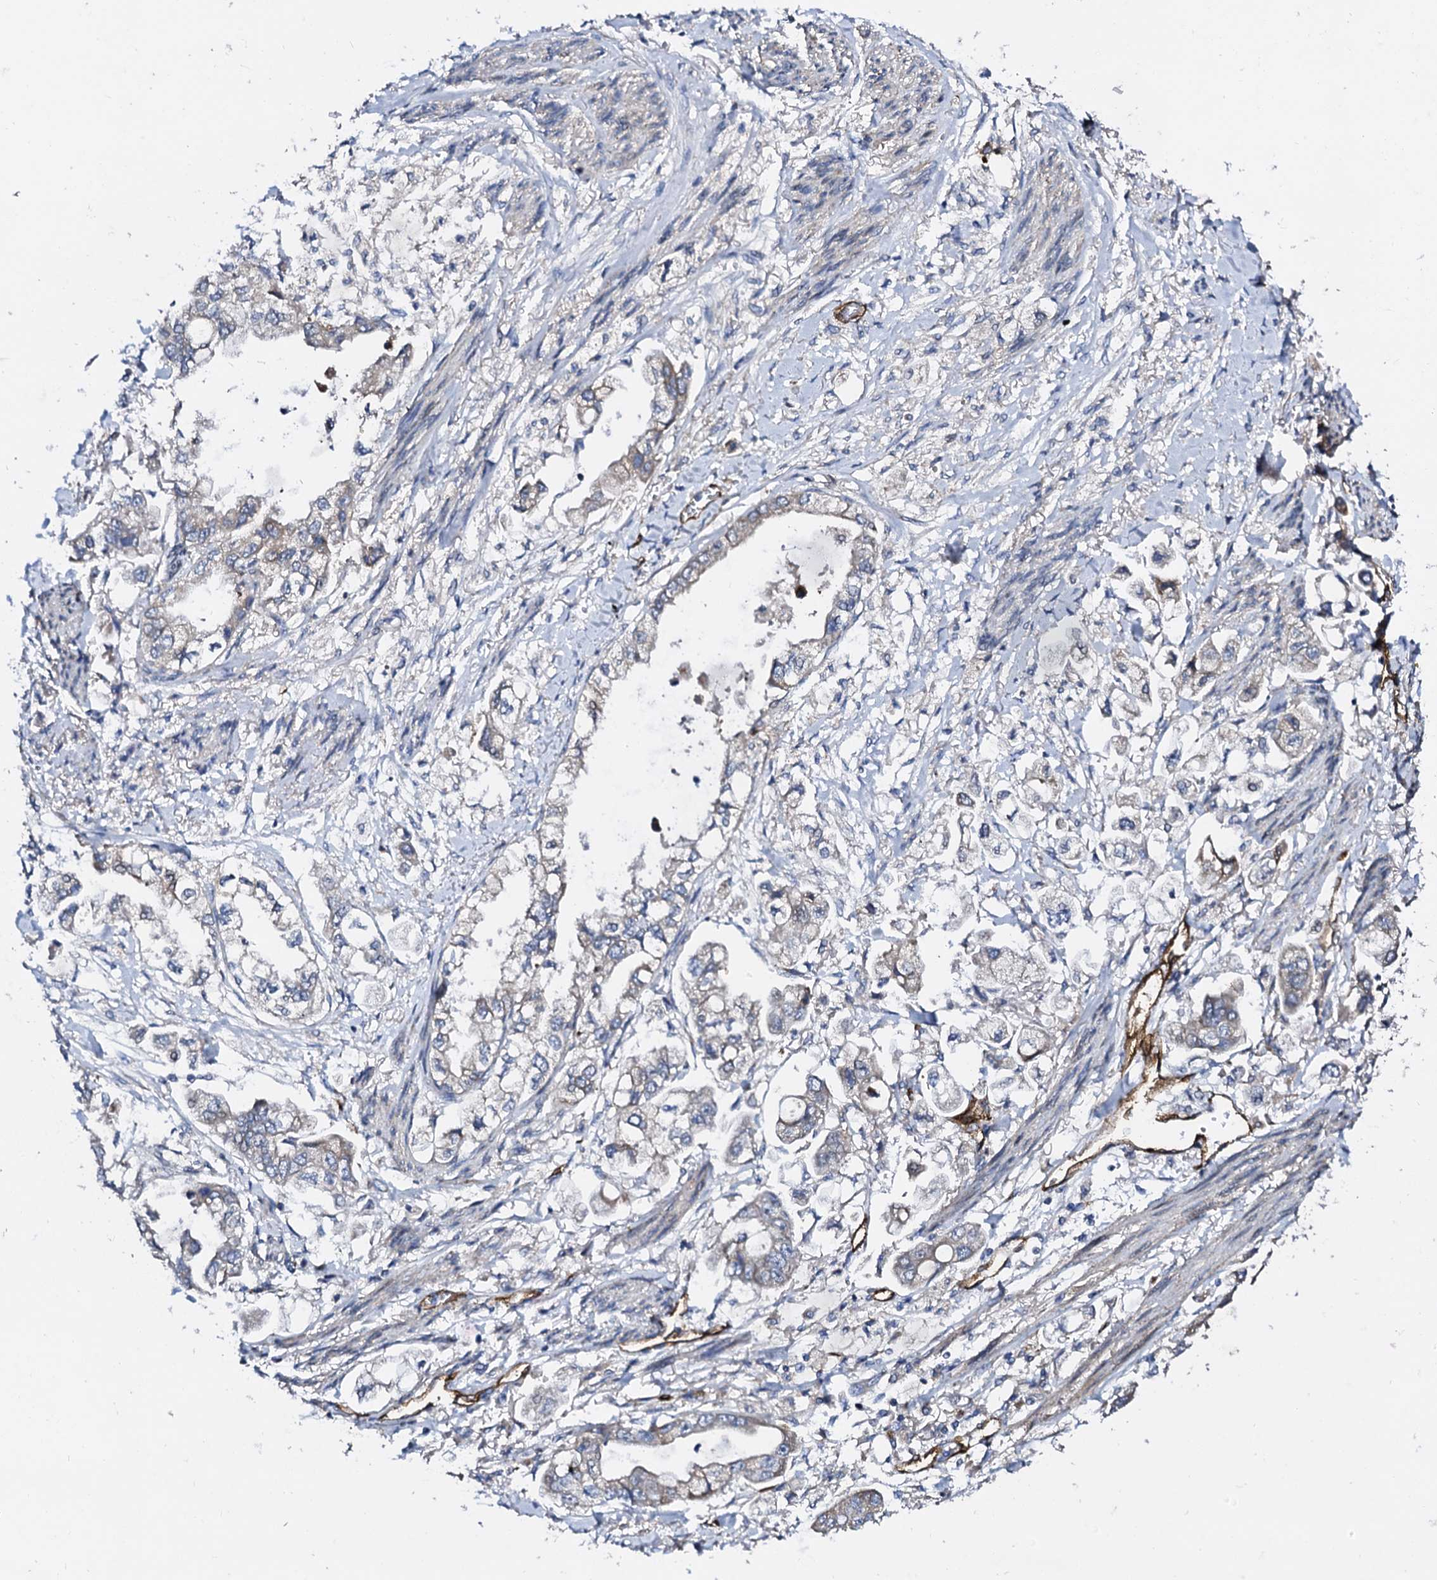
{"staining": {"intensity": "negative", "quantity": "none", "location": "none"}, "tissue": "stomach cancer", "cell_type": "Tumor cells", "image_type": "cancer", "snomed": [{"axis": "morphology", "description": "Adenocarcinoma, NOS"}, {"axis": "topography", "description": "Stomach"}], "caption": "This is a image of immunohistochemistry (IHC) staining of stomach cancer, which shows no positivity in tumor cells. The staining is performed using DAB brown chromogen with nuclei counter-stained in using hematoxylin.", "gene": "DBX1", "patient": {"sex": "male", "age": 62}}